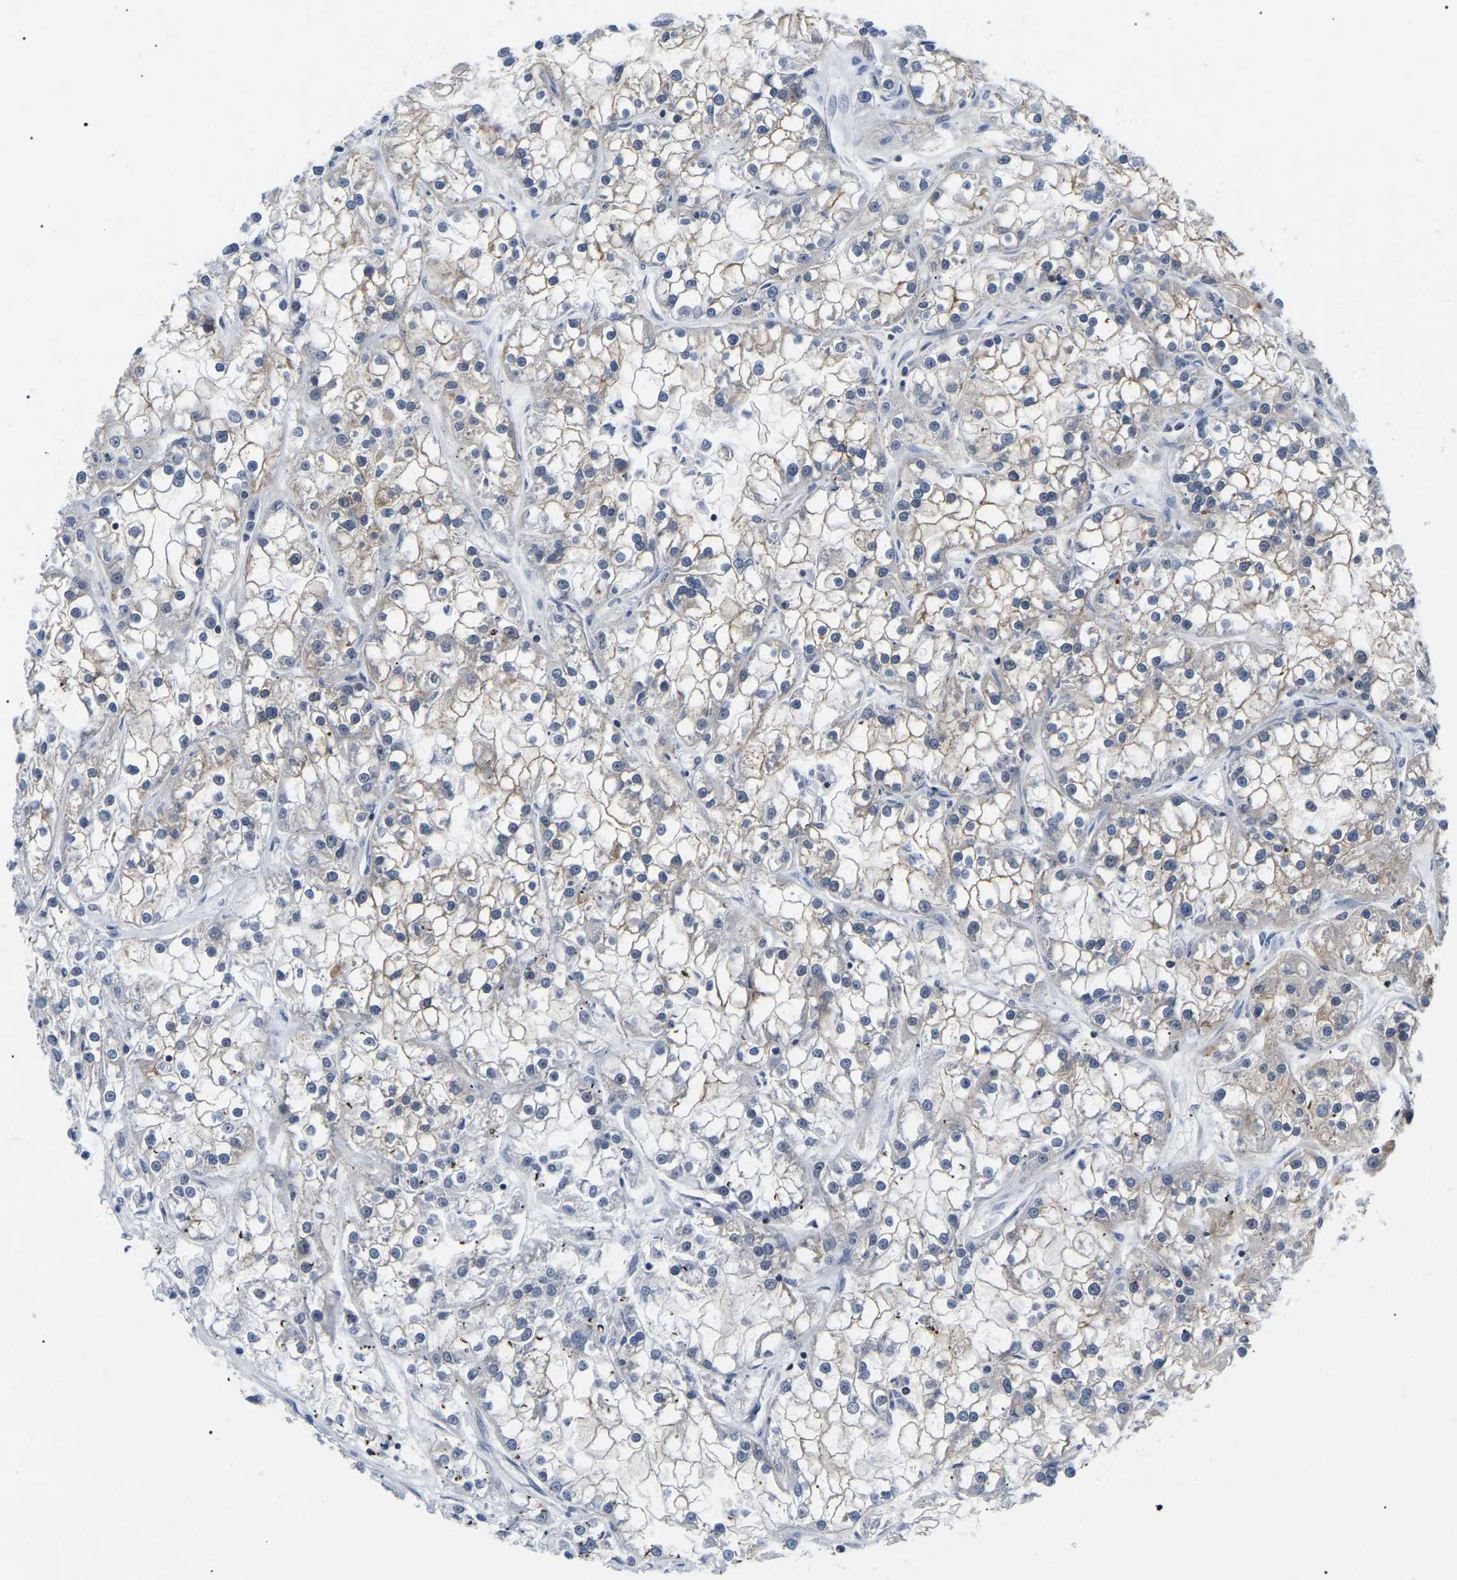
{"staining": {"intensity": "weak", "quantity": ">75%", "location": "cytoplasmic/membranous"}, "tissue": "renal cancer", "cell_type": "Tumor cells", "image_type": "cancer", "snomed": [{"axis": "morphology", "description": "Adenocarcinoma, NOS"}, {"axis": "topography", "description": "Kidney"}], "caption": "IHC micrograph of neoplastic tissue: human renal adenocarcinoma stained using immunohistochemistry (IHC) demonstrates low levels of weak protein expression localized specifically in the cytoplasmic/membranous of tumor cells, appearing as a cytoplasmic/membranous brown color.", "gene": "RRP1B", "patient": {"sex": "female", "age": 52}}